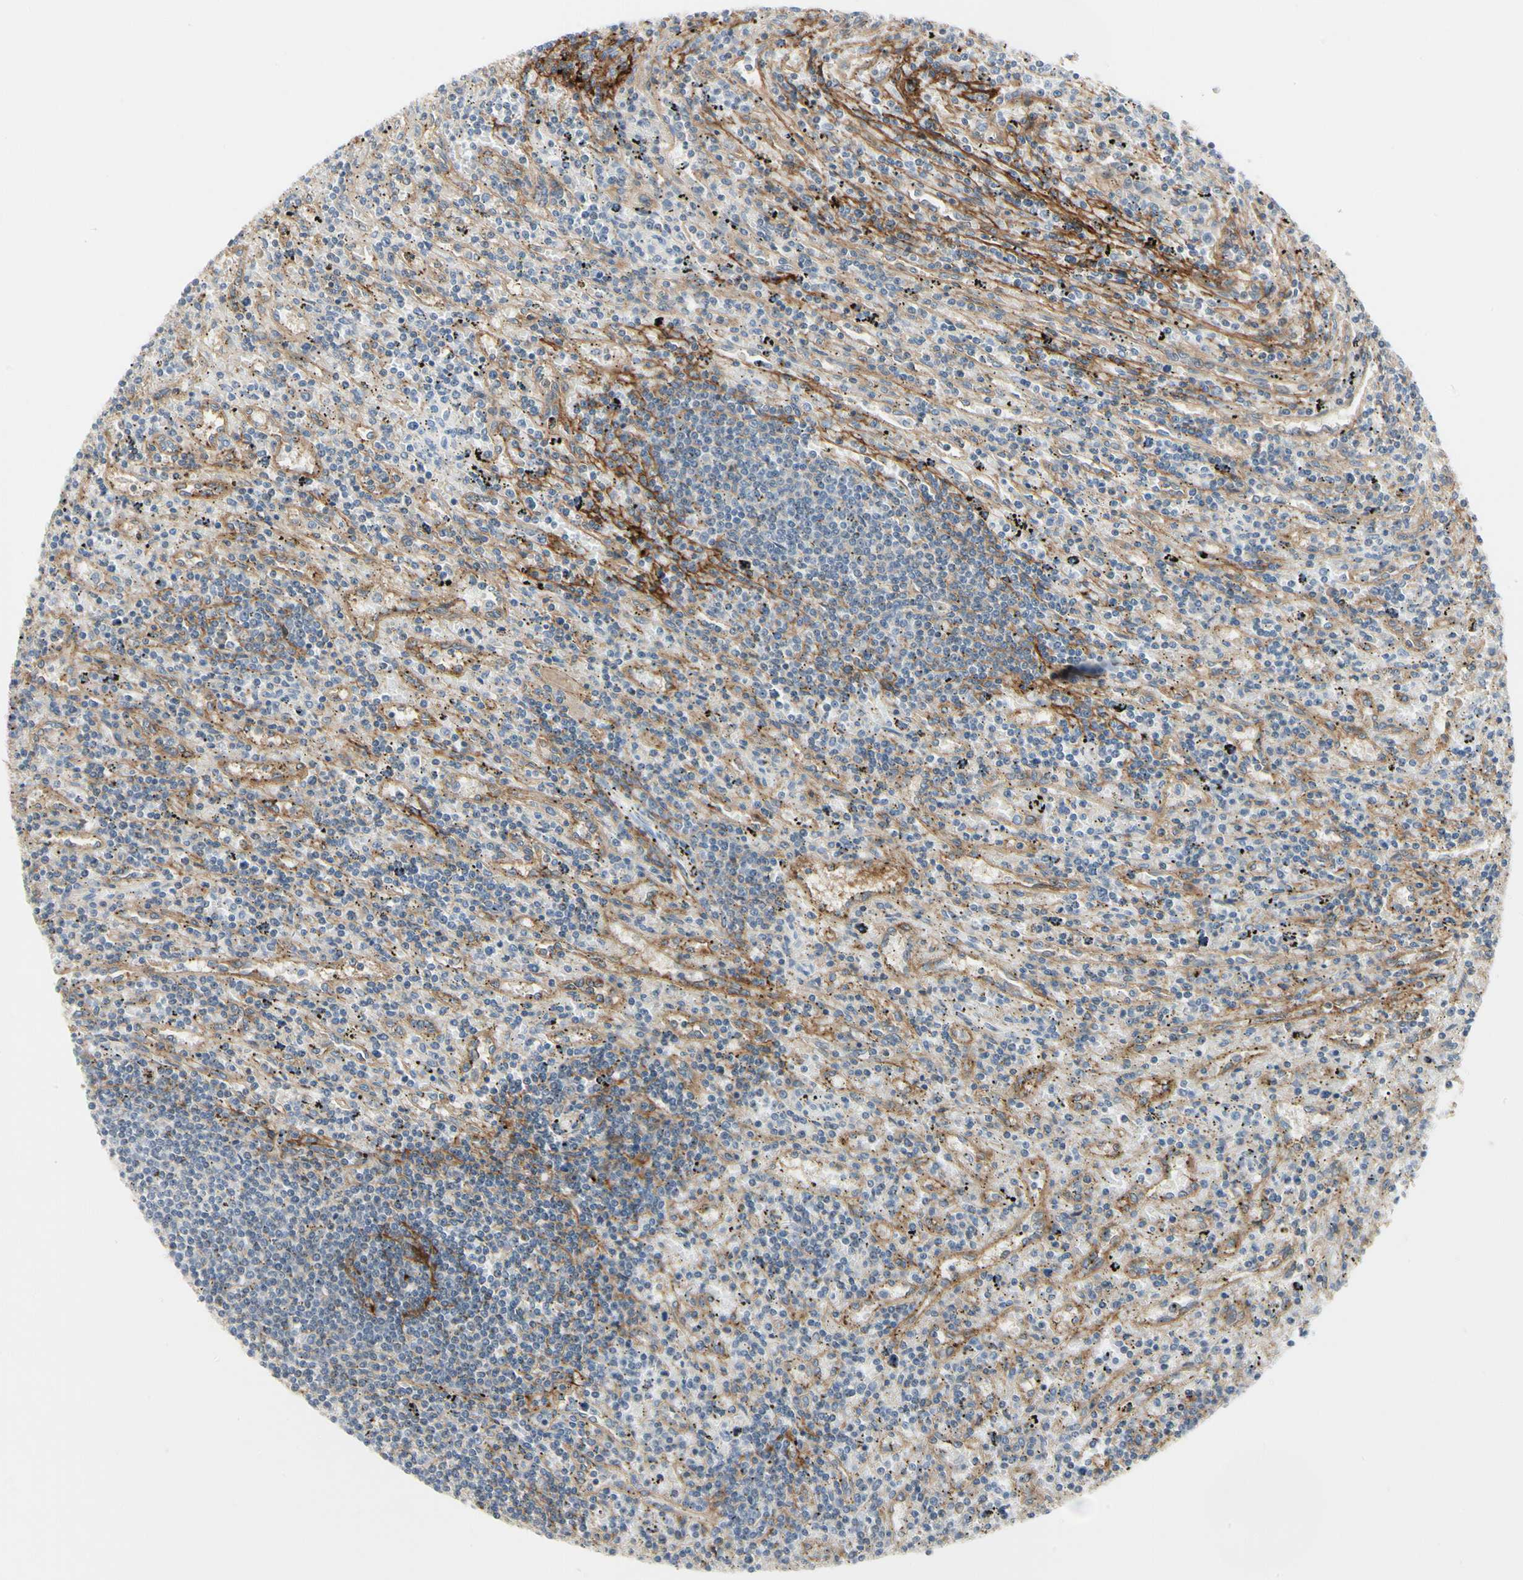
{"staining": {"intensity": "negative", "quantity": "none", "location": "none"}, "tissue": "lymphoma", "cell_type": "Tumor cells", "image_type": "cancer", "snomed": [{"axis": "morphology", "description": "Malignant lymphoma, non-Hodgkin's type, Low grade"}, {"axis": "topography", "description": "Spleen"}], "caption": "The immunohistochemistry (IHC) image has no significant expression in tumor cells of lymphoma tissue. The staining is performed using DAB (3,3'-diaminobenzidine) brown chromogen with nuclei counter-stained in using hematoxylin.", "gene": "GGT5", "patient": {"sex": "male", "age": 76}}